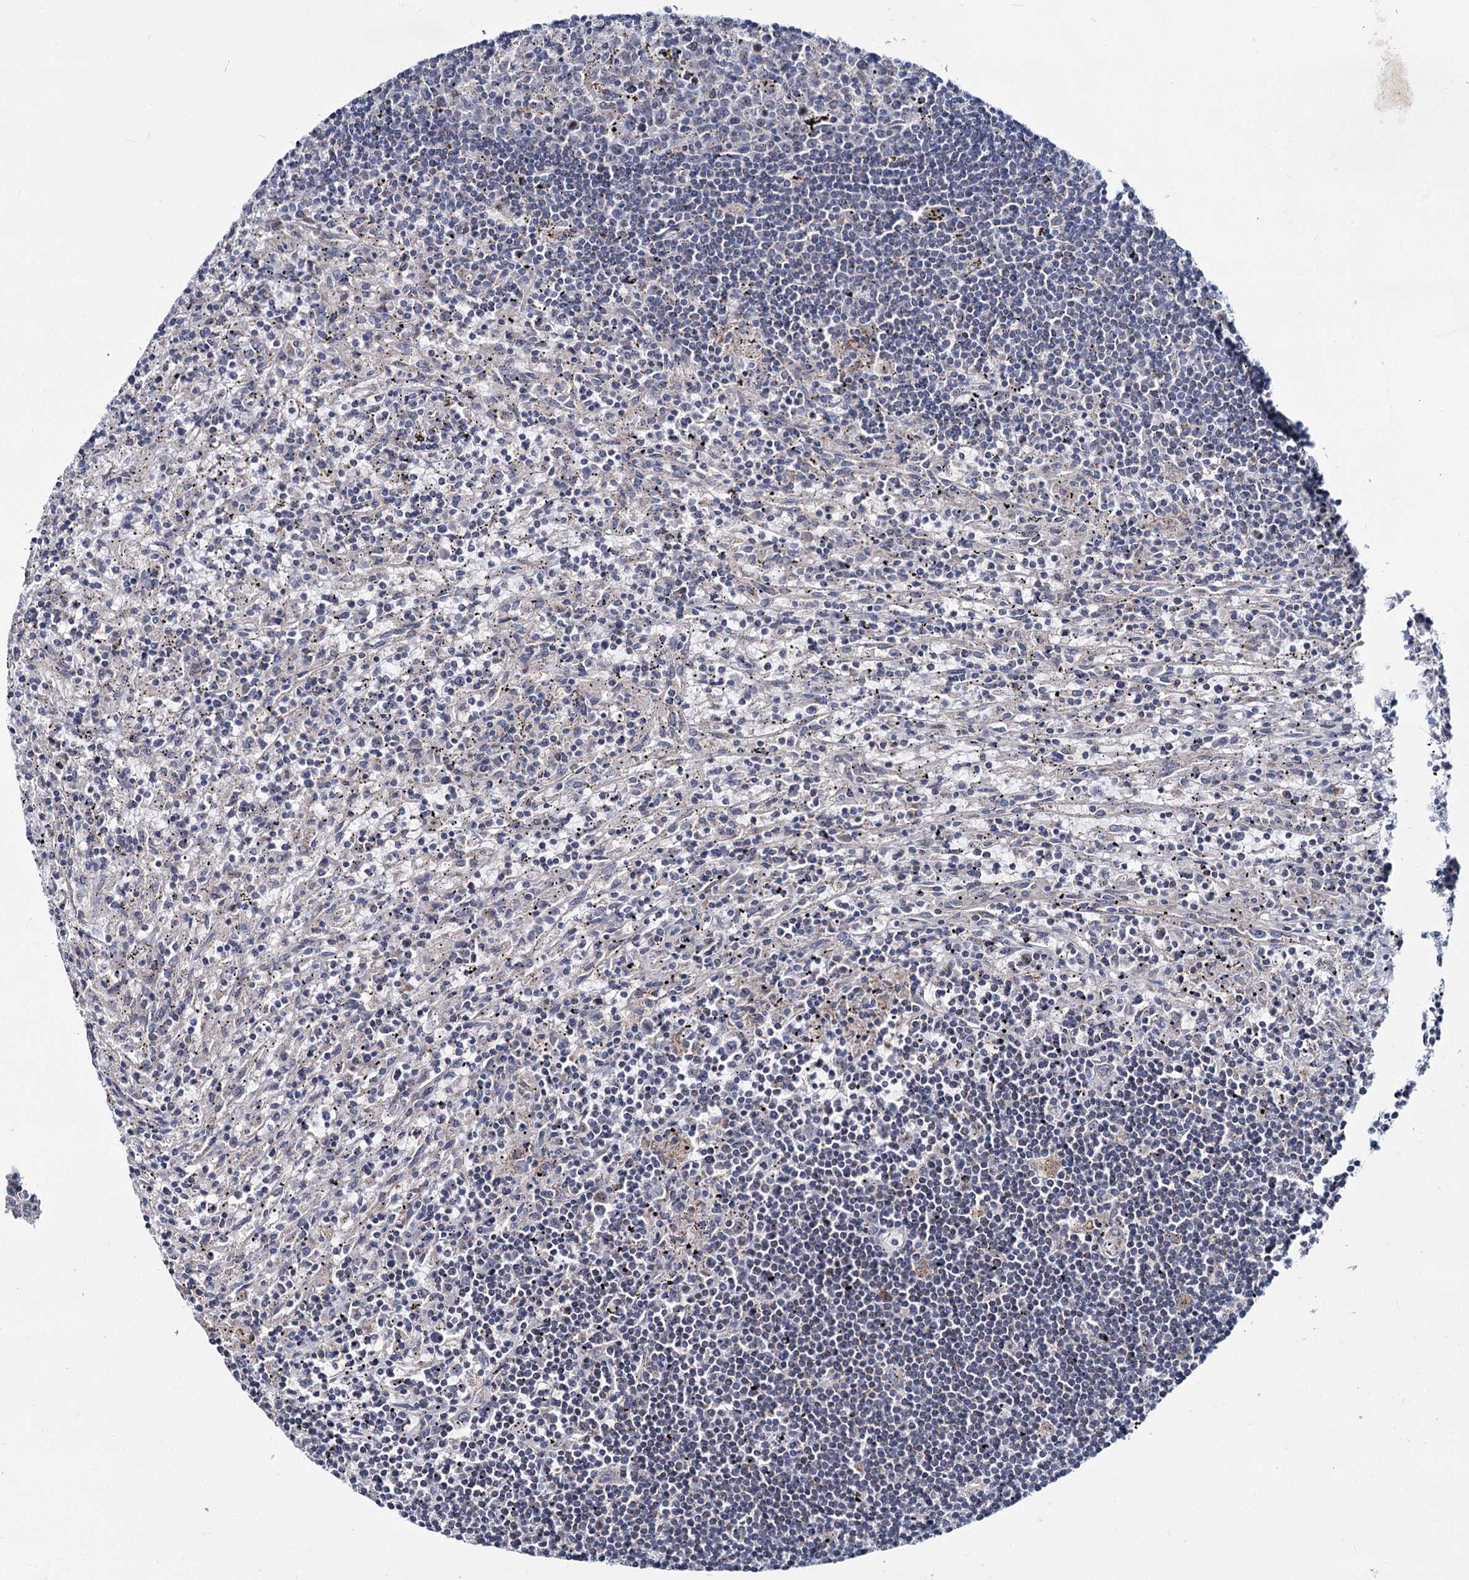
{"staining": {"intensity": "negative", "quantity": "none", "location": "none"}, "tissue": "lymphoma", "cell_type": "Tumor cells", "image_type": "cancer", "snomed": [{"axis": "morphology", "description": "Malignant lymphoma, non-Hodgkin's type, Low grade"}, {"axis": "topography", "description": "Spleen"}], "caption": "The micrograph demonstrates no staining of tumor cells in lymphoma. (Brightfield microscopy of DAB (3,3'-diaminobenzidine) immunohistochemistry (IHC) at high magnification).", "gene": "DCUN1D2", "patient": {"sex": "male", "age": 76}}